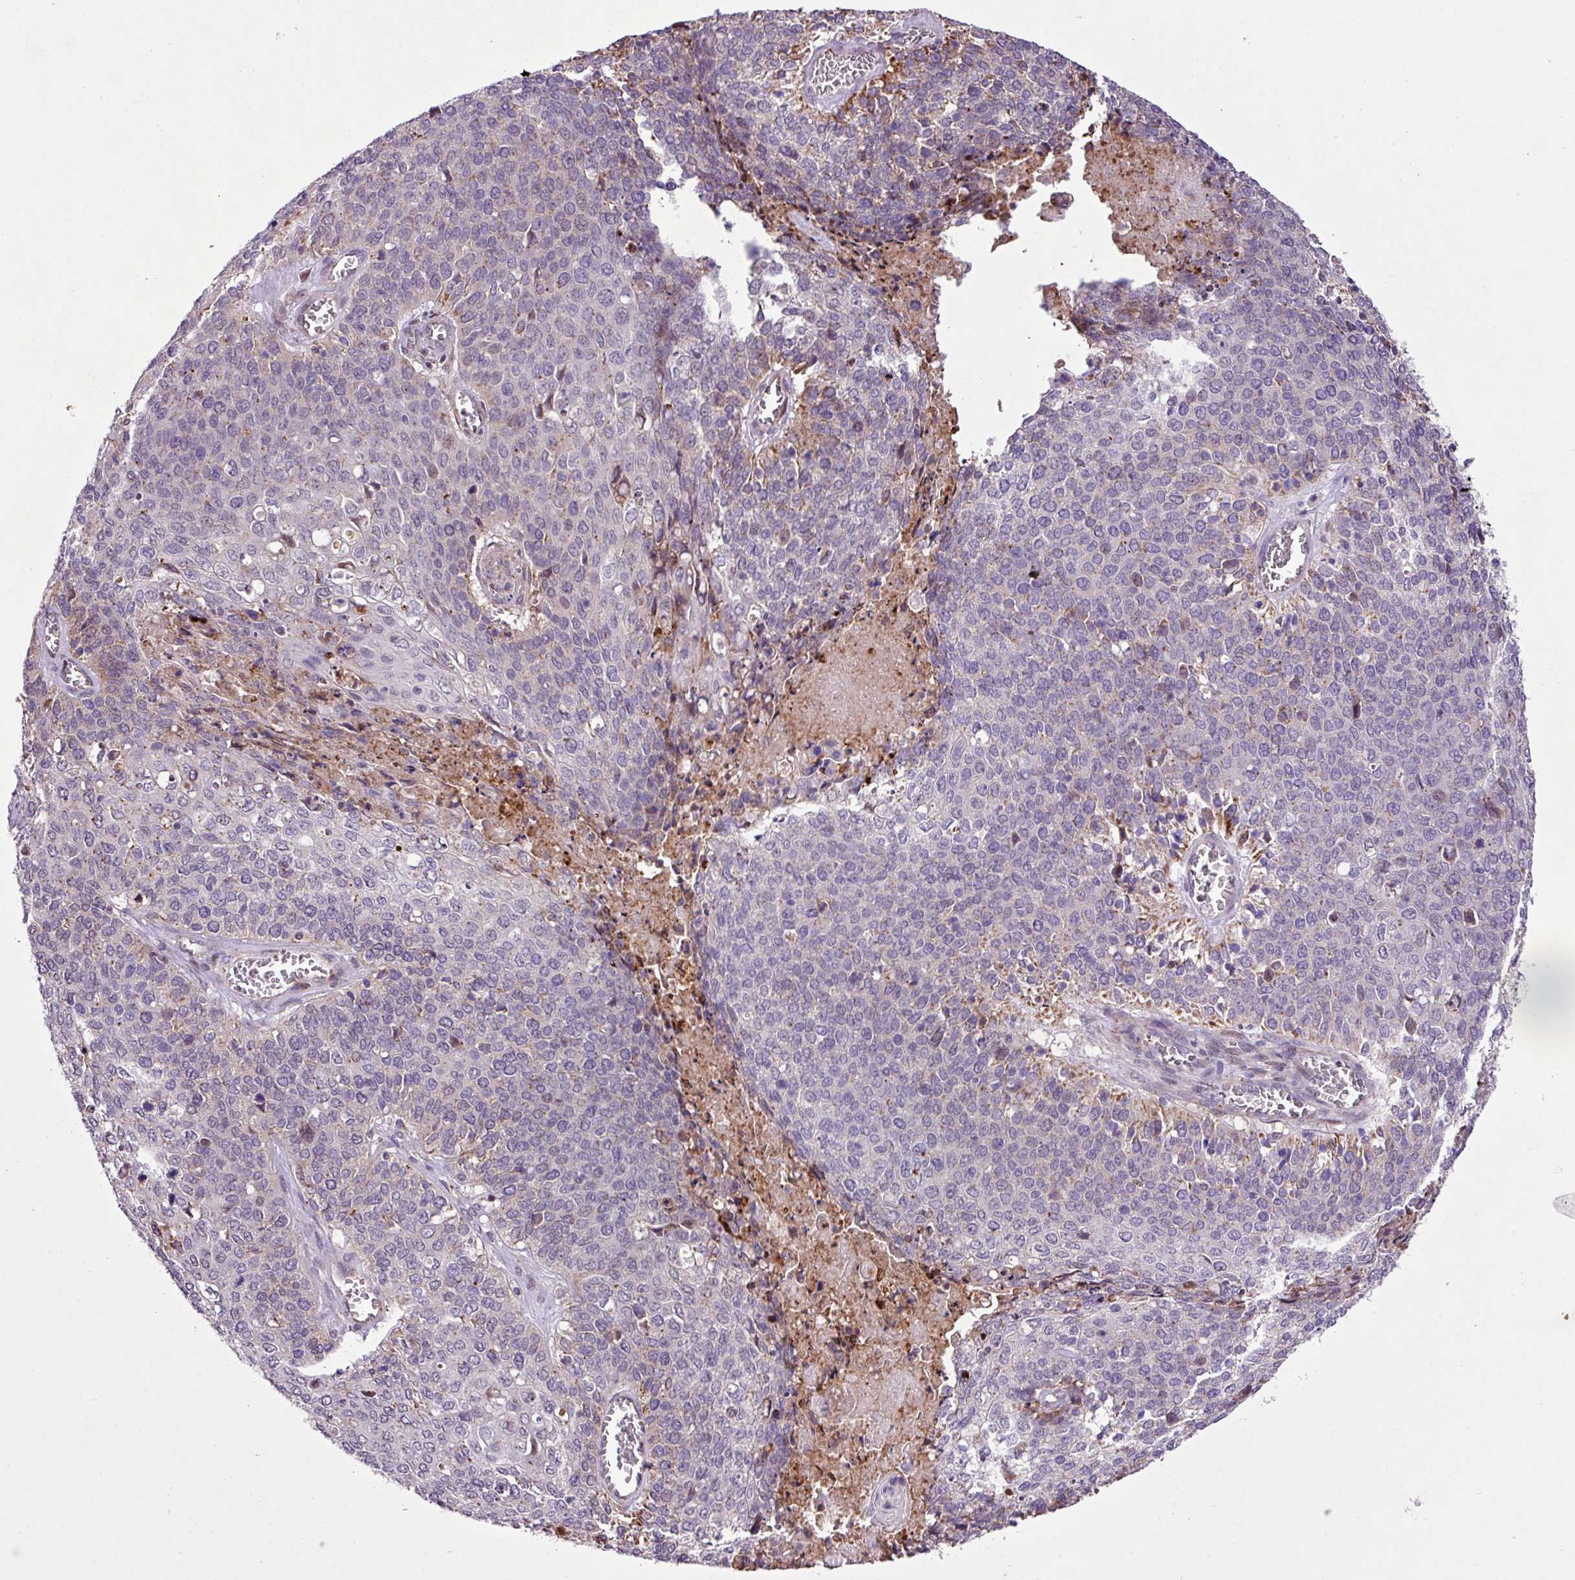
{"staining": {"intensity": "negative", "quantity": "none", "location": "none"}, "tissue": "cervical cancer", "cell_type": "Tumor cells", "image_type": "cancer", "snomed": [{"axis": "morphology", "description": "Squamous cell carcinoma, NOS"}, {"axis": "topography", "description": "Cervix"}], "caption": "A histopathology image of human squamous cell carcinoma (cervical) is negative for staining in tumor cells. (DAB immunohistochemistry (IHC), high magnification).", "gene": "RPP25L", "patient": {"sex": "female", "age": 39}}